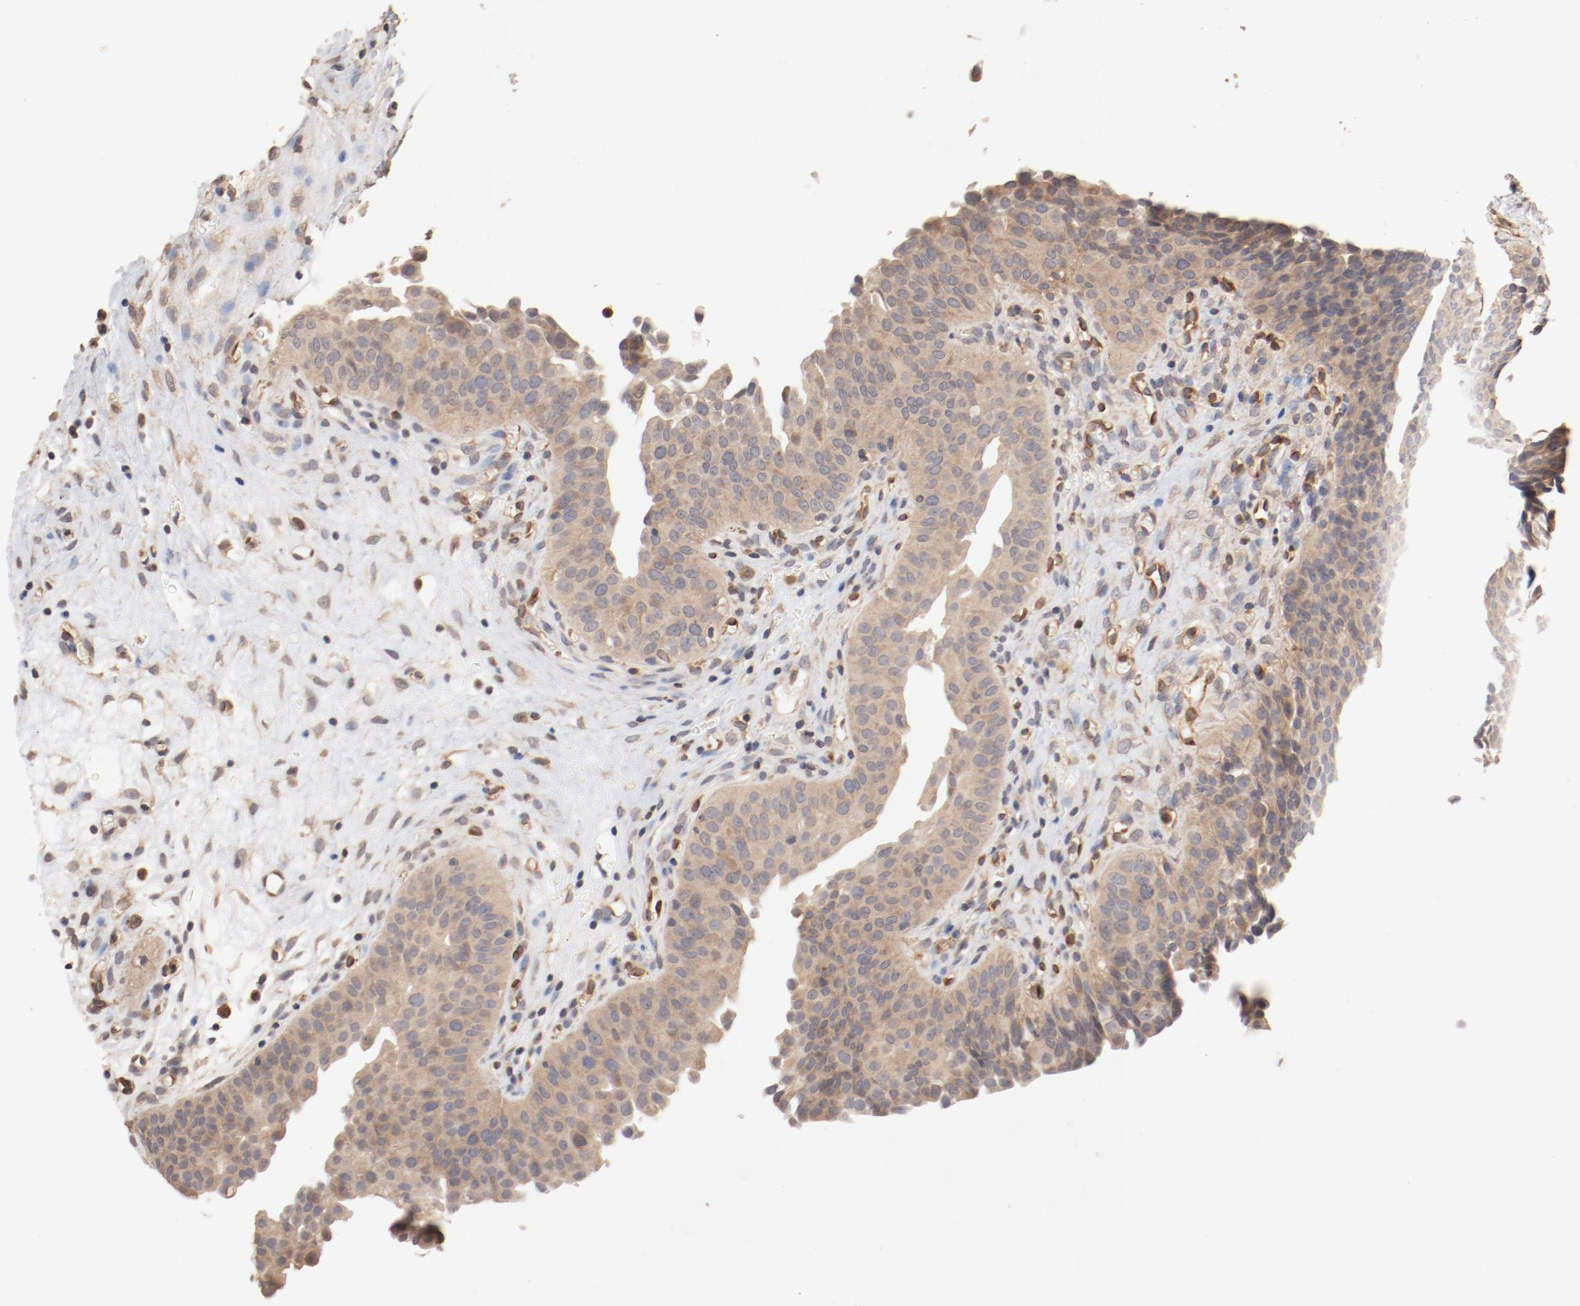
{"staining": {"intensity": "weak", "quantity": ">75%", "location": "cytoplasmic/membranous"}, "tissue": "urinary bladder", "cell_type": "Urothelial cells", "image_type": "normal", "snomed": [{"axis": "morphology", "description": "Normal tissue, NOS"}, {"axis": "morphology", "description": "Dysplasia, NOS"}, {"axis": "topography", "description": "Urinary bladder"}], "caption": "Protein analysis of normal urinary bladder demonstrates weak cytoplasmic/membranous positivity in about >75% of urothelial cells.", "gene": "UBE2J1", "patient": {"sex": "male", "age": 35}}